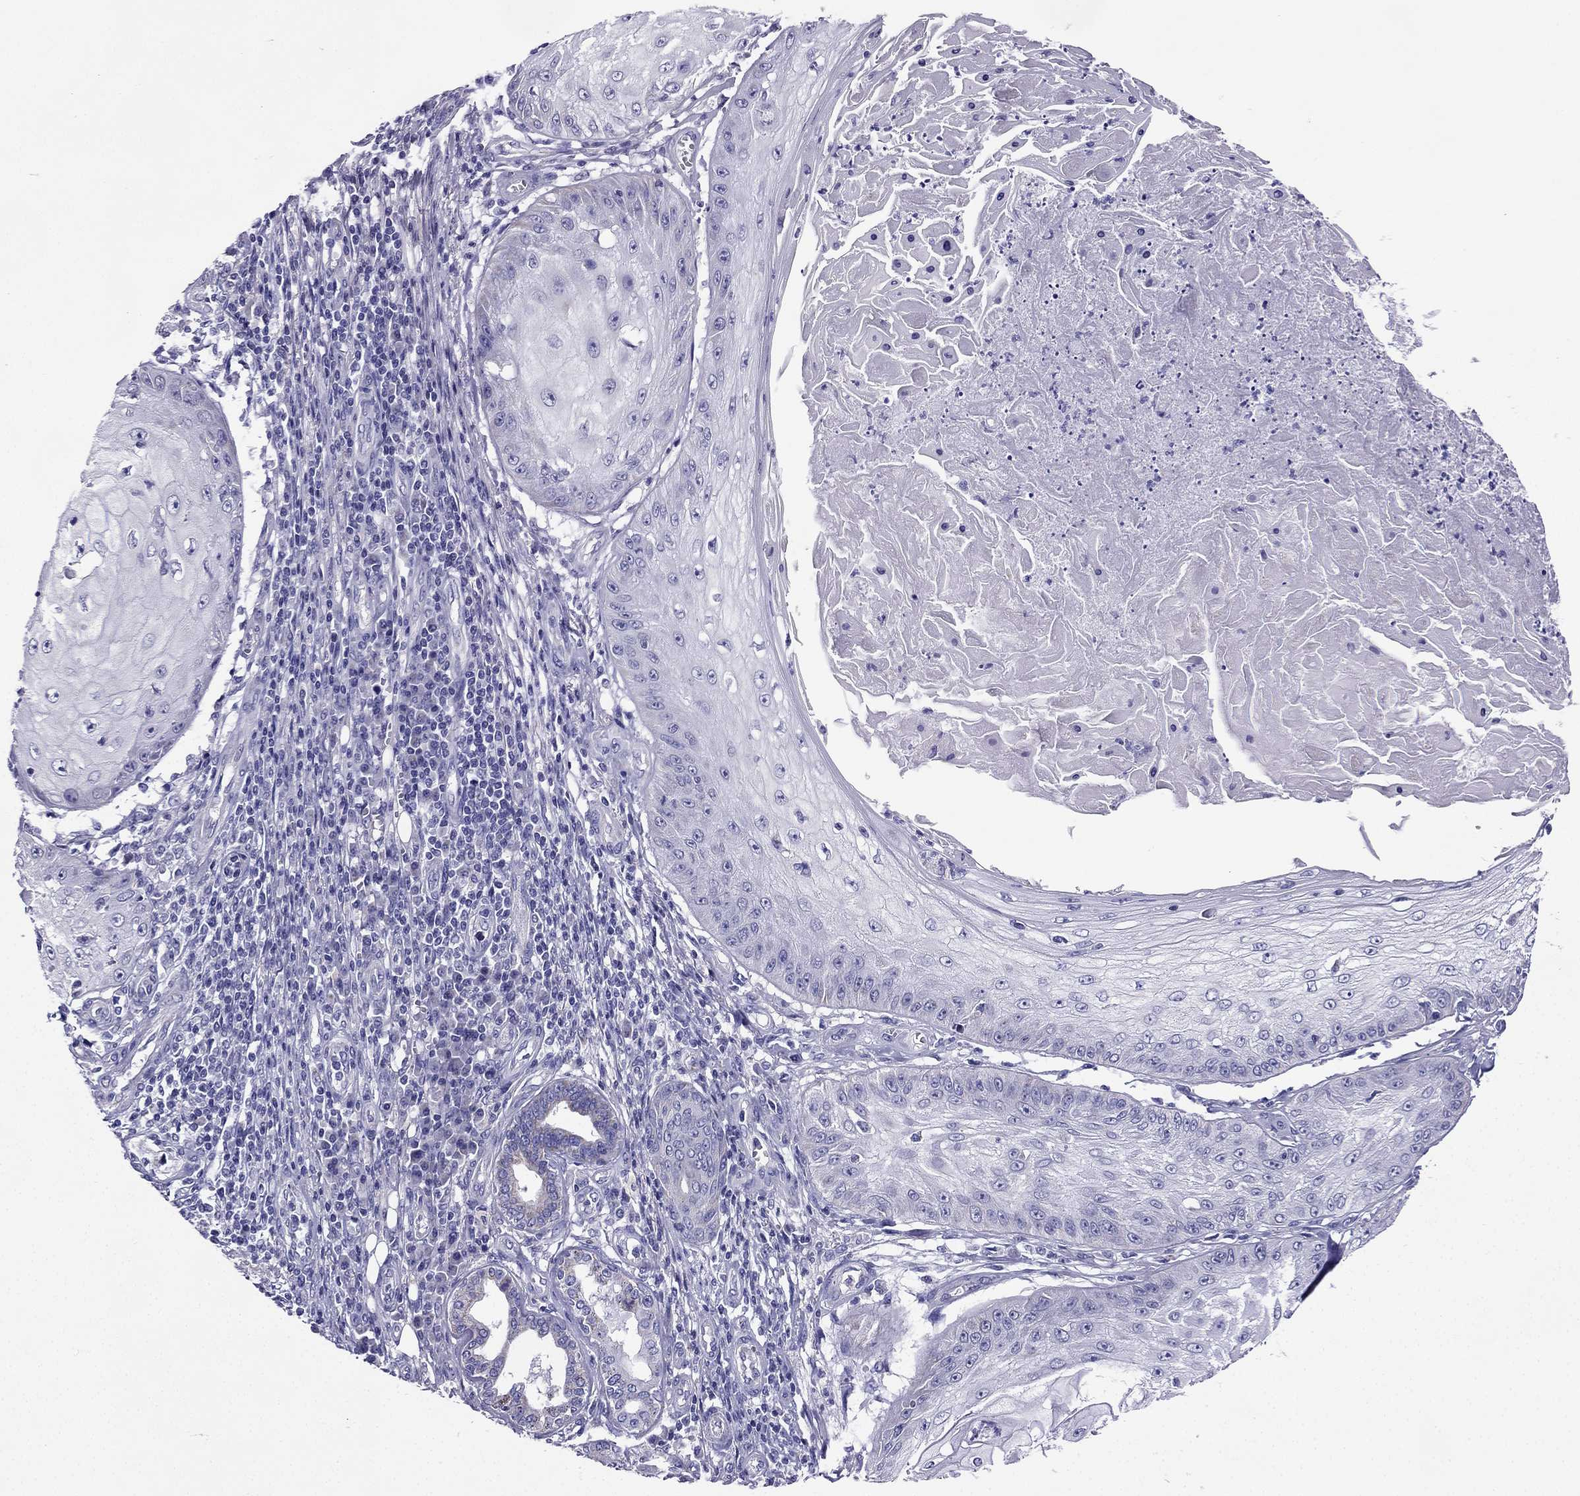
{"staining": {"intensity": "negative", "quantity": "none", "location": "none"}, "tissue": "skin cancer", "cell_type": "Tumor cells", "image_type": "cancer", "snomed": [{"axis": "morphology", "description": "Squamous cell carcinoma, NOS"}, {"axis": "topography", "description": "Skin"}], "caption": "There is no significant positivity in tumor cells of skin squamous cell carcinoma. (Stains: DAB (3,3'-diaminobenzidine) immunohistochemistry (IHC) with hematoxylin counter stain, Microscopy: brightfield microscopy at high magnification).", "gene": "KIF5A", "patient": {"sex": "male", "age": 70}}